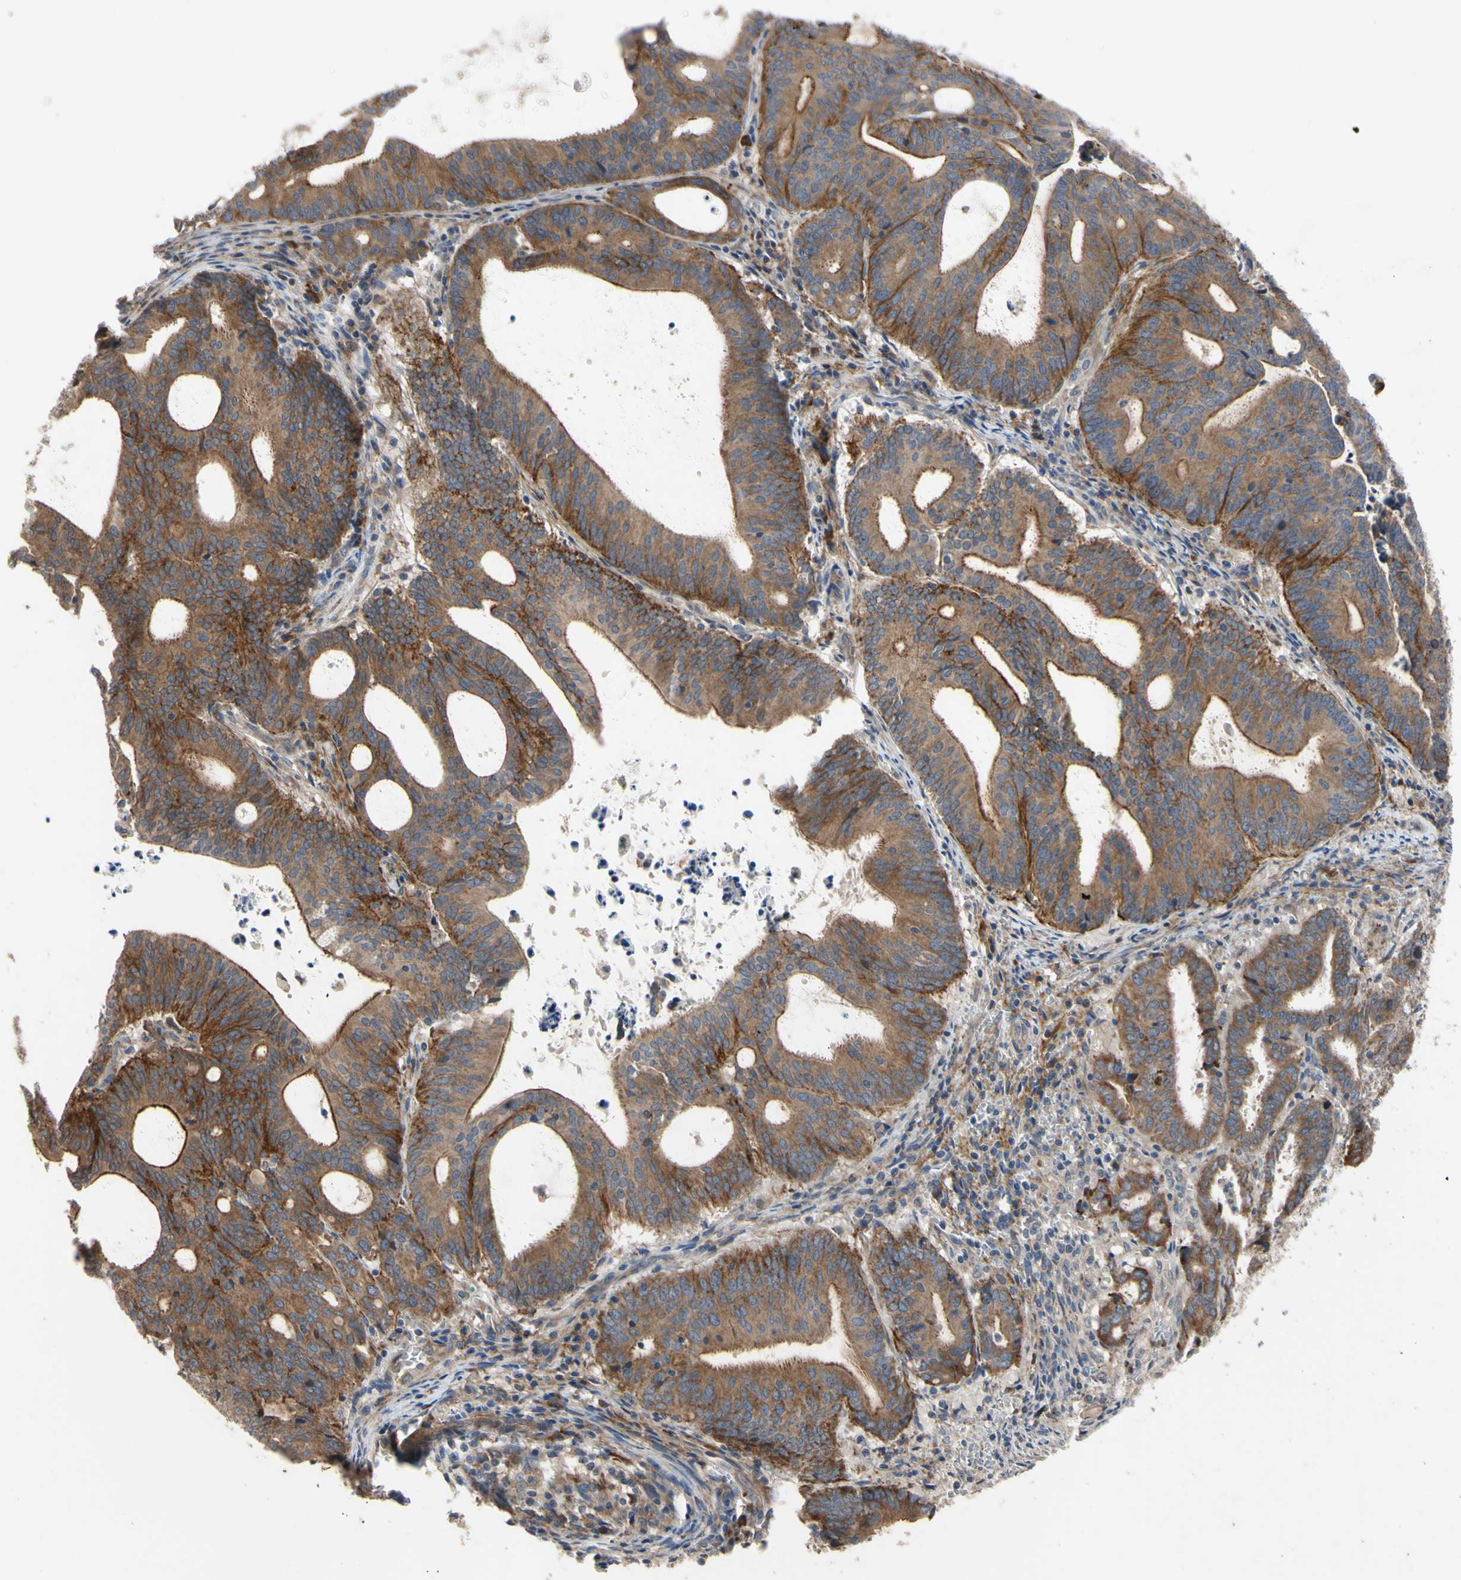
{"staining": {"intensity": "strong", "quantity": ">75%", "location": "cytoplasmic/membranous"}, "tissue": "endometrial cancer", "cell_type": "Tumor cells", "image_type": "cancer", "snomed": [{"axis": "morphology", "description": "Adenocarcinoma, NOS"}, {"axis": "topography", "description": "Uterus"}], "caption": "Human endometrial cancer (adenocarcinoma) stained for a protein (brown) exhibits strong cytoplasmic/membranous positive staining in approximately >75% of tumor cells.", "gene": "XIAP", "patient": {"sex": "female", "age": 83}}